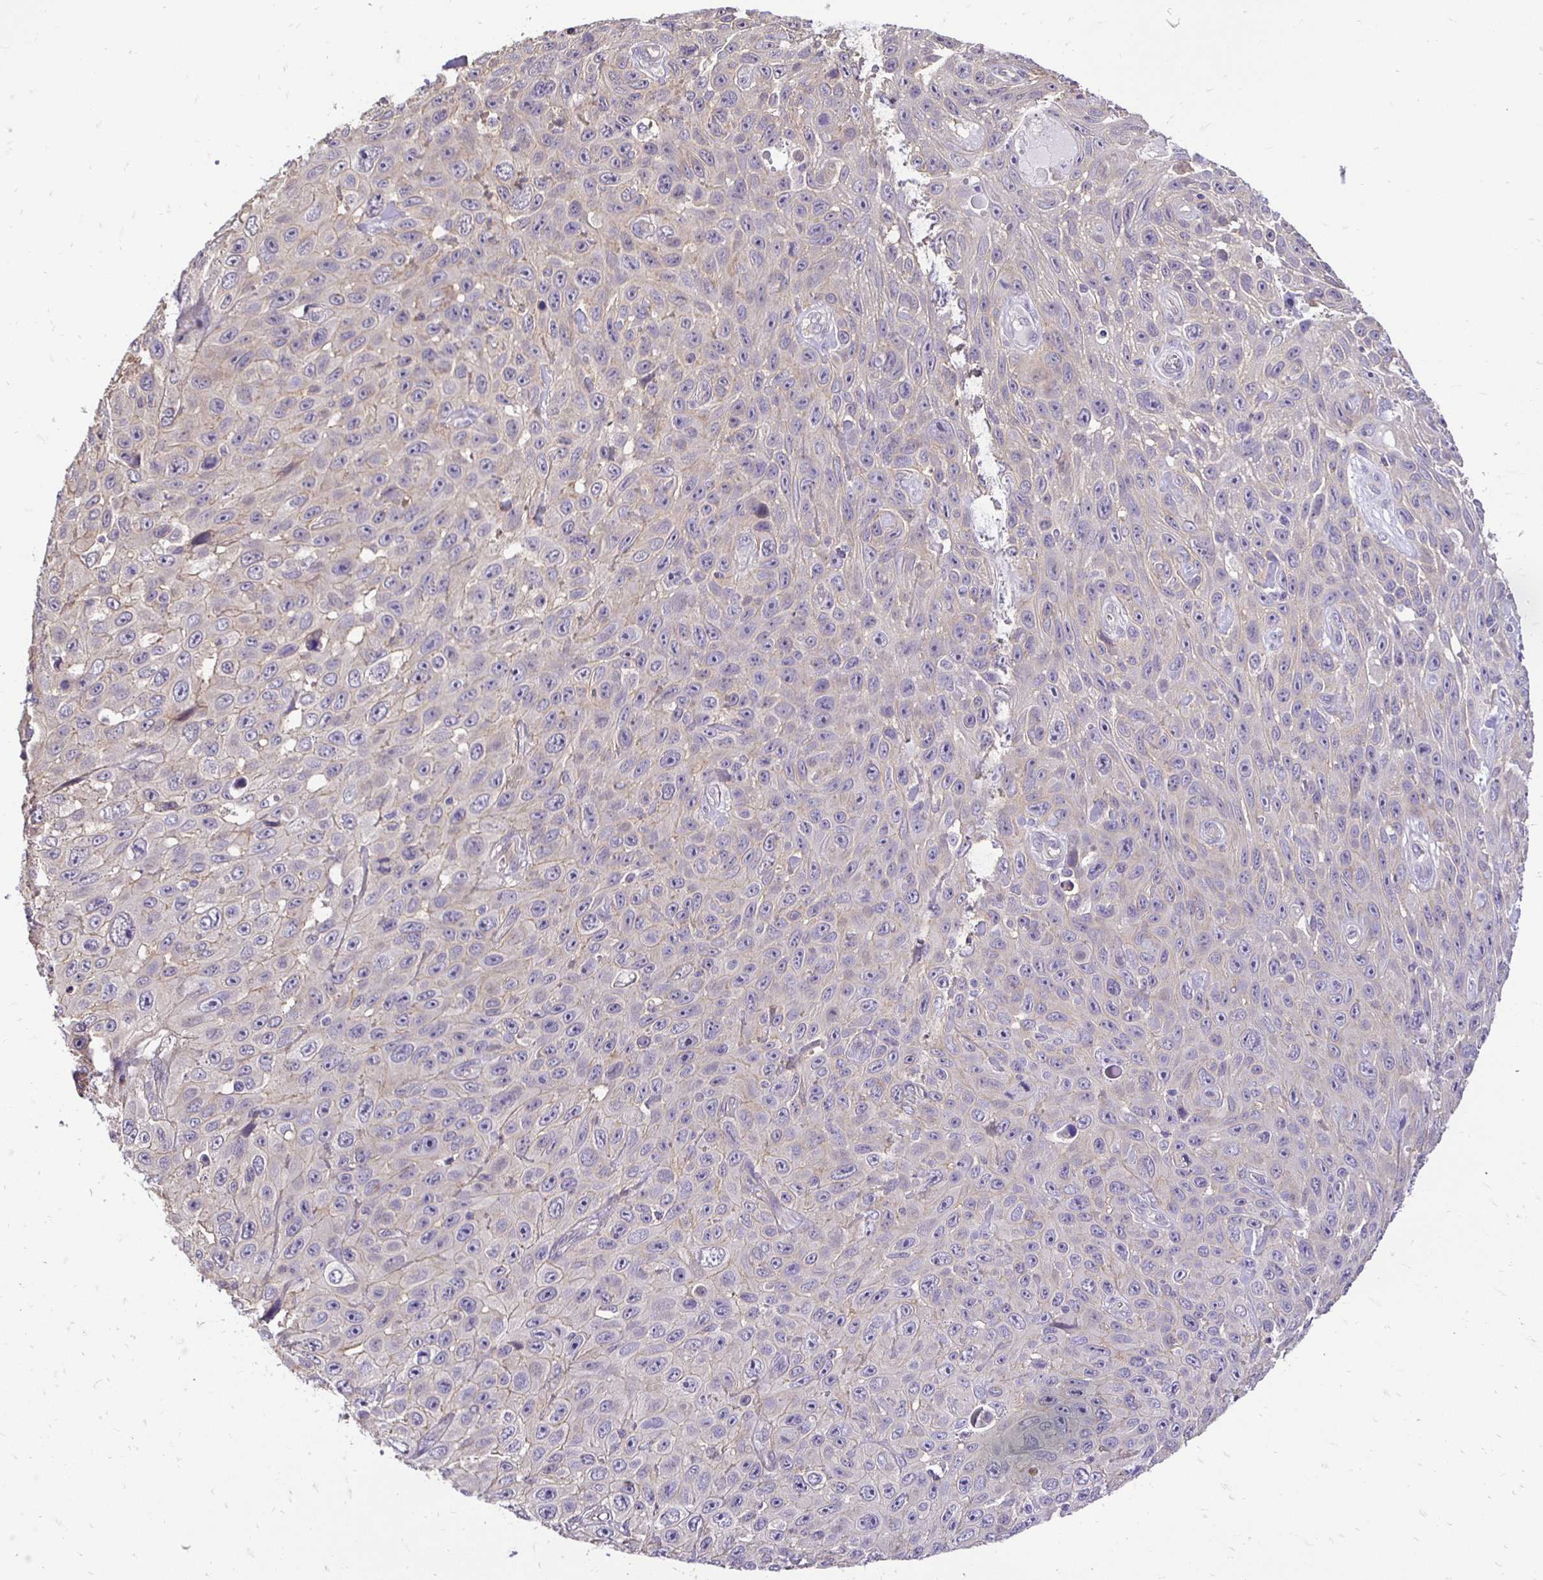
{"staining": {"intensity": "negative", "quantity": "none", "location": "none"}, "tissue": "skin cancer", "cell_type": "Tumor cells", "image_type": "cancer", "snomed": [{"axis": "morphology", "description": "Squamous cell carcinoma, NOS"}, {"axis": "topography", "description": "Skin"}], "caption": "High power microscopy histopathology image of an immunohistochemistry micrograph of squamous cell carcinoma (skin), revealing no significant staining in tumor cells.", "gene": "SLC9A1", "patient": {"sex": "male", "age": 82}}